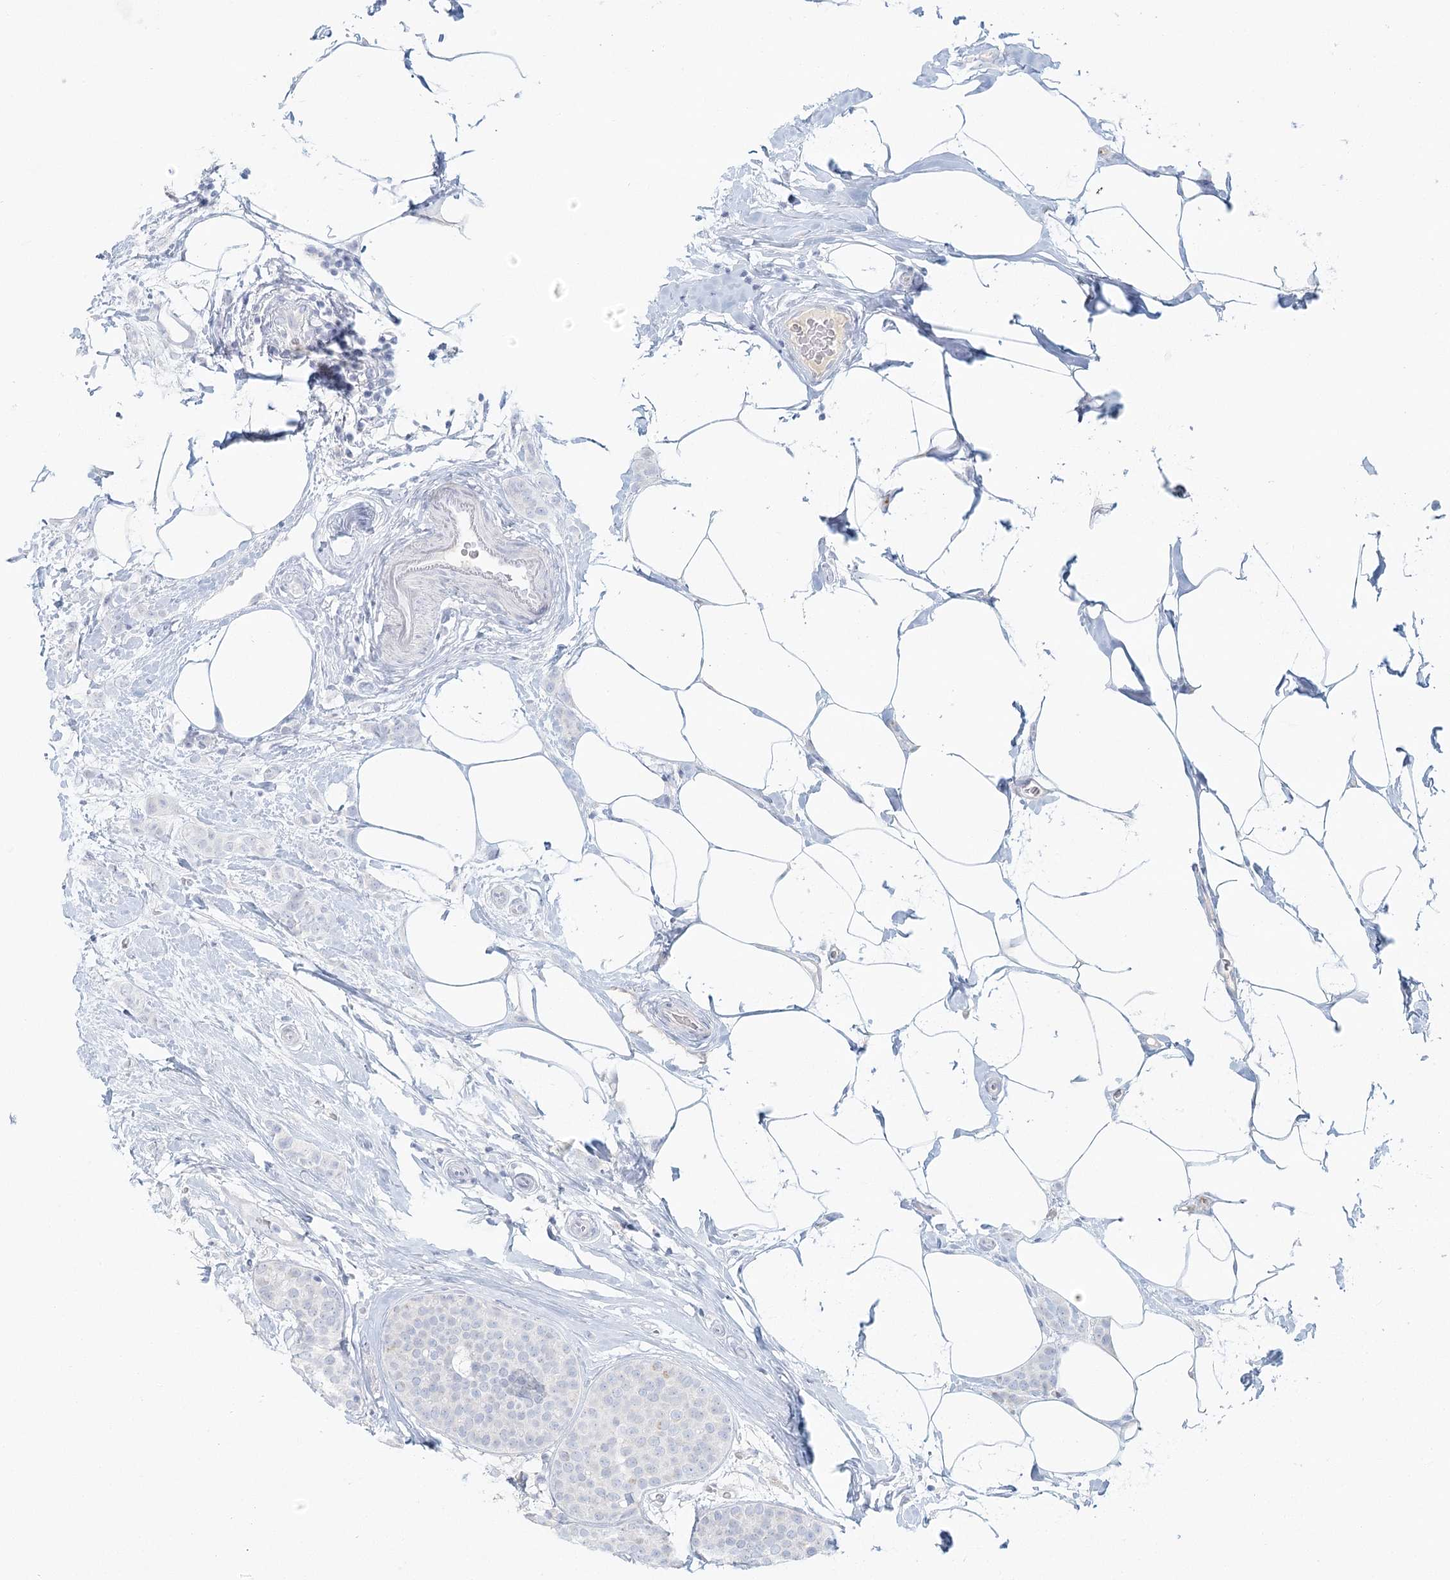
{"staining": {"intensity": "negative", "quantity": "none", "location": "none"}, "tissue": "breast cancer", "cell_type": "Tumor cells", "image_type": "cancer", "snomed": [{"axis": "morphology", "description": "Lobular carcinoma, in situ"}, {"axis": "morphology", "description": "Lobular carcinoma"}, {"axis": "topography", "description": "Breast"}], "caption": "Protein analysis of breast cancer exhibits no significant staining in tumor cells.", "gene": "DMGDH", "patient": {"sex": "female", "age": 41}}